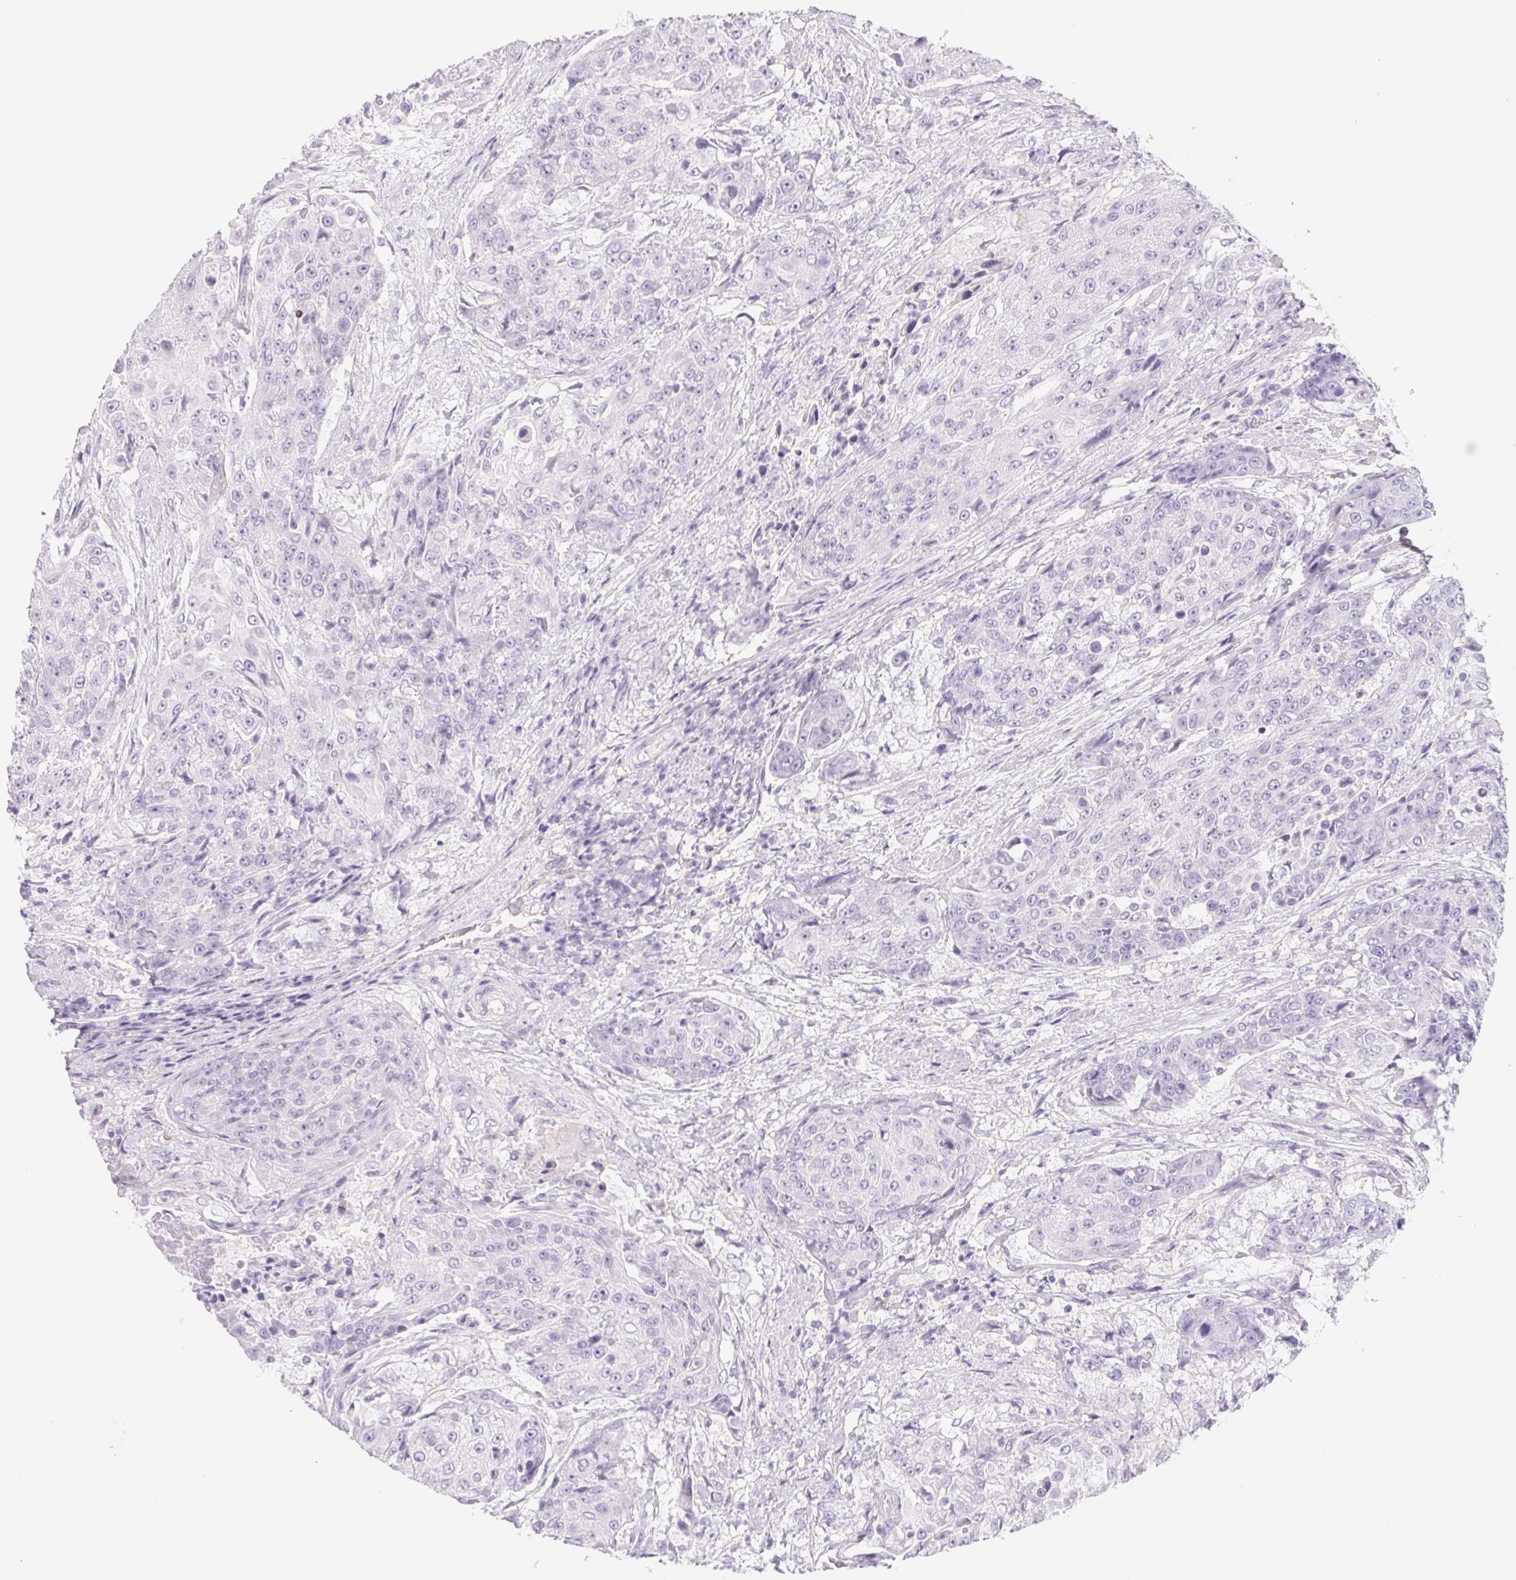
{"staining": {"intensity": "negative", "quantity": "none", "location": "none"}, "tissue": "urothelial cancer", "cell_type": "Tumor cells", "image_type": "cancer", "snomed": [{"axis": "morphology", "description": "Urothelial carcinoma, High grade"}, {"axis": "topography", "description": "Urinary bladder"}], "caption": "A high-resolution micrograph shows IHC staining of urothelial cancer, which demonstrates no significant expression in tumor cells.", "gene": "CTNND2", "patient": {"sex": "female", "age": 63}}